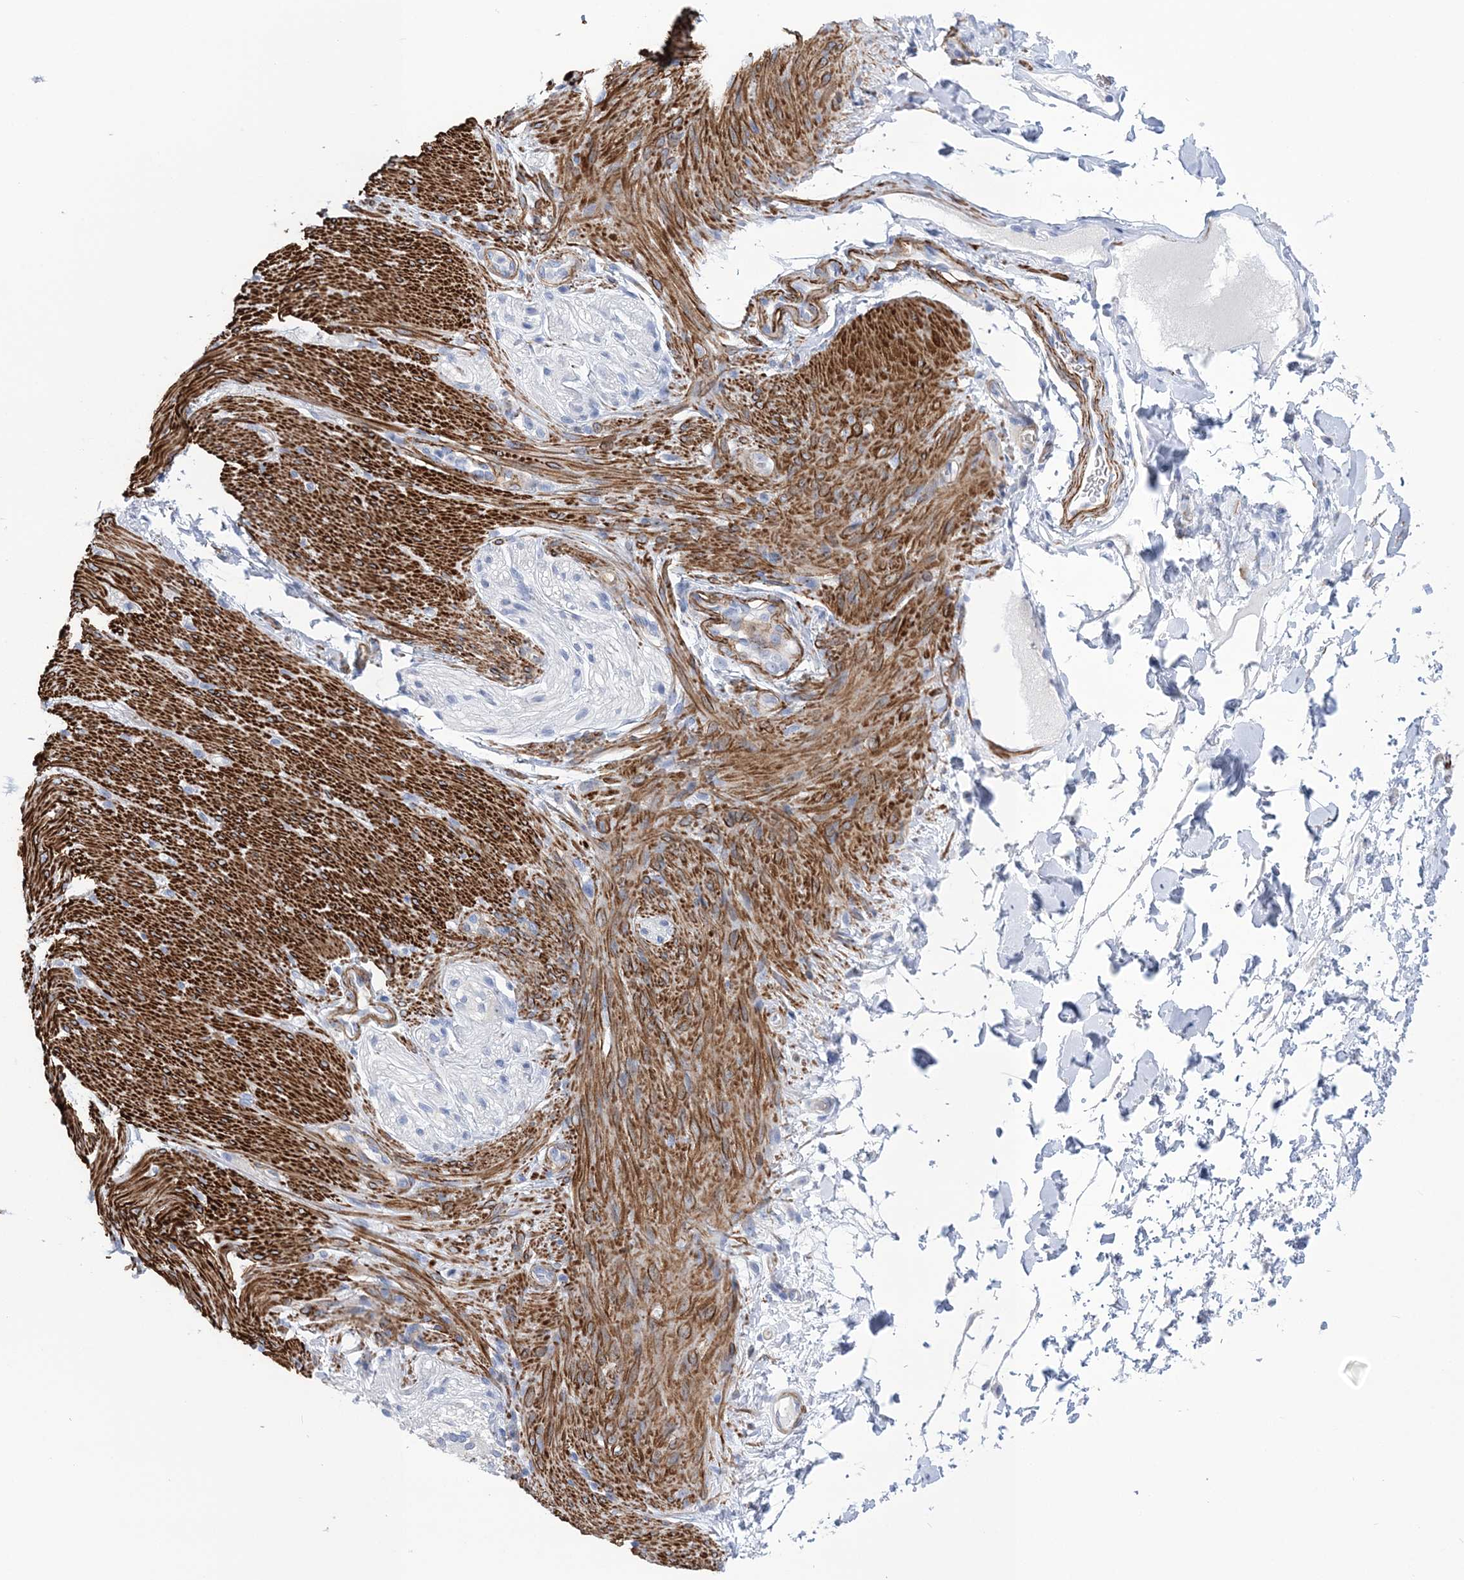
{"staining": {"intensity": "negative", "quantity": "none", "location": "none"}, "tissue": "adipose tissue", "cell_type": "Adipocytes", "image_type": "normal", "snomed": [{"axis": "morphology", "description": "Normal tissue, NOS"}, {"axis": "topography", "description": "Colon"}, {"axis": "topography", "description": "Peripheral nerve tissue"}], "caption": "Immunohistochemistry photomicrograph of unremarkable human adipose tissue stained for a protein (brown), which demonstrates no staining in adipocytes.", "gene": "WDR74", "patient": {"sex": "female", "age": 61}}